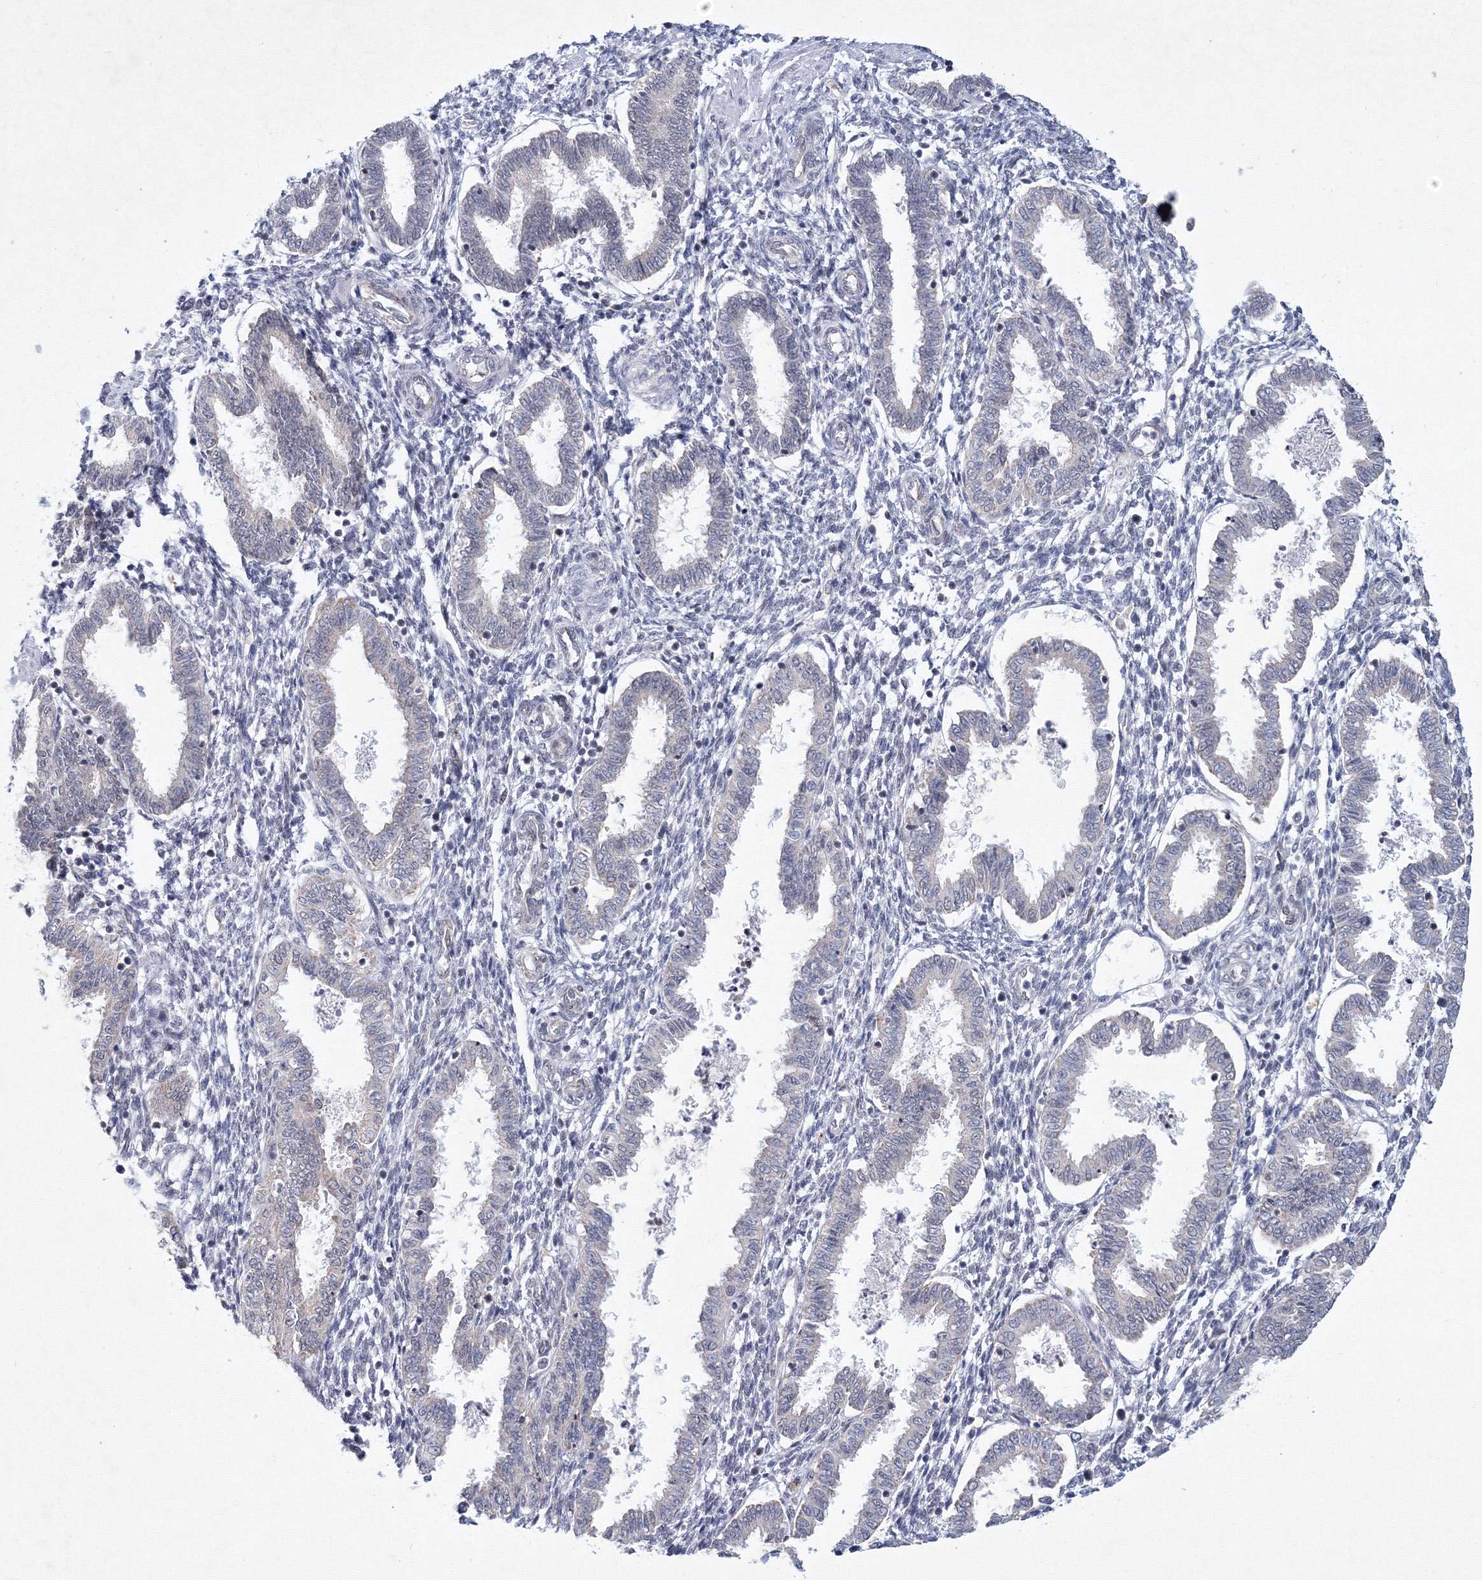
{"staining": {"intensity": "negative", "quantity": "none", "location": "none"}, "tissue": "endometrium", "cell_type": "Cells in endometrial stroma", "image_type": "normal", "snomed": [{"axis": "morphology", "description": "Normal tissue, NOS"}, {"axis": "topography", "description": "Endometrium"}], "caption": "This is an immunohistochemistry (IHC) image of benign human endometrium. There is no expression in cells in endometrial stroma.", "gene": "SF3B6", "patient": {"sex": "female", "age": 33}}